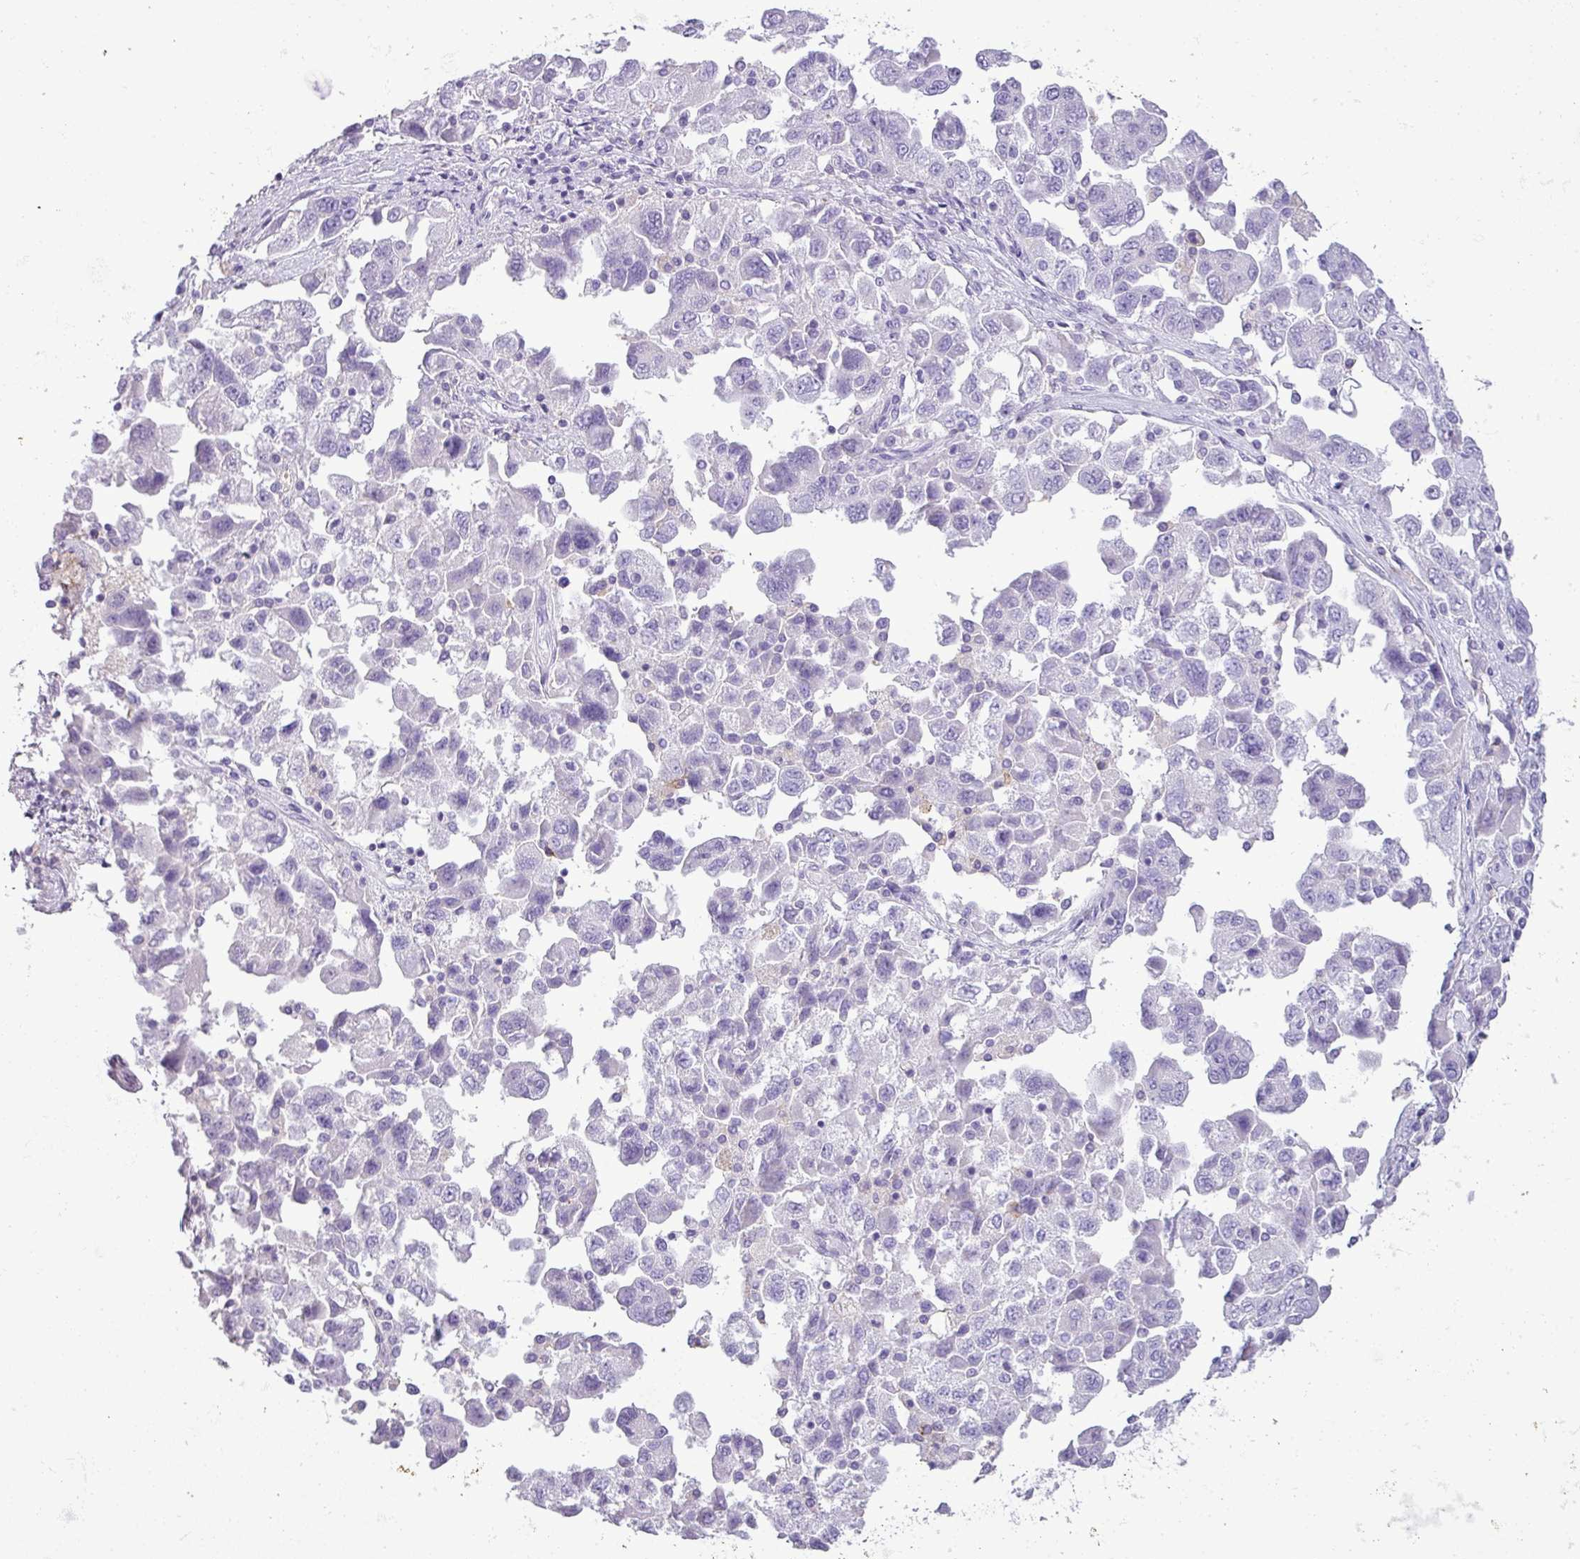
{"staining": {"intensity": "negative", "quantity": "none", "location": "none"}, "tissue": "ovarian cancer", "cell_type": "Tumor cells", "image_type": "cancer", "snomed": [{"axis": "morphology", "description": "Carcinoma, NOS"}, {"axis": "morphology", "description": "Cystadenocarcinoma, serous, NOS"}, {"axis": "topography", "description": "Ovary"}], "caption": "This is a image of immunohistochemistry staining of carcinoma (ovarian), which shows no staining in tumor cells.", "gene": "RBMXL2", "patient": {"sex": "female", "age": 69}}